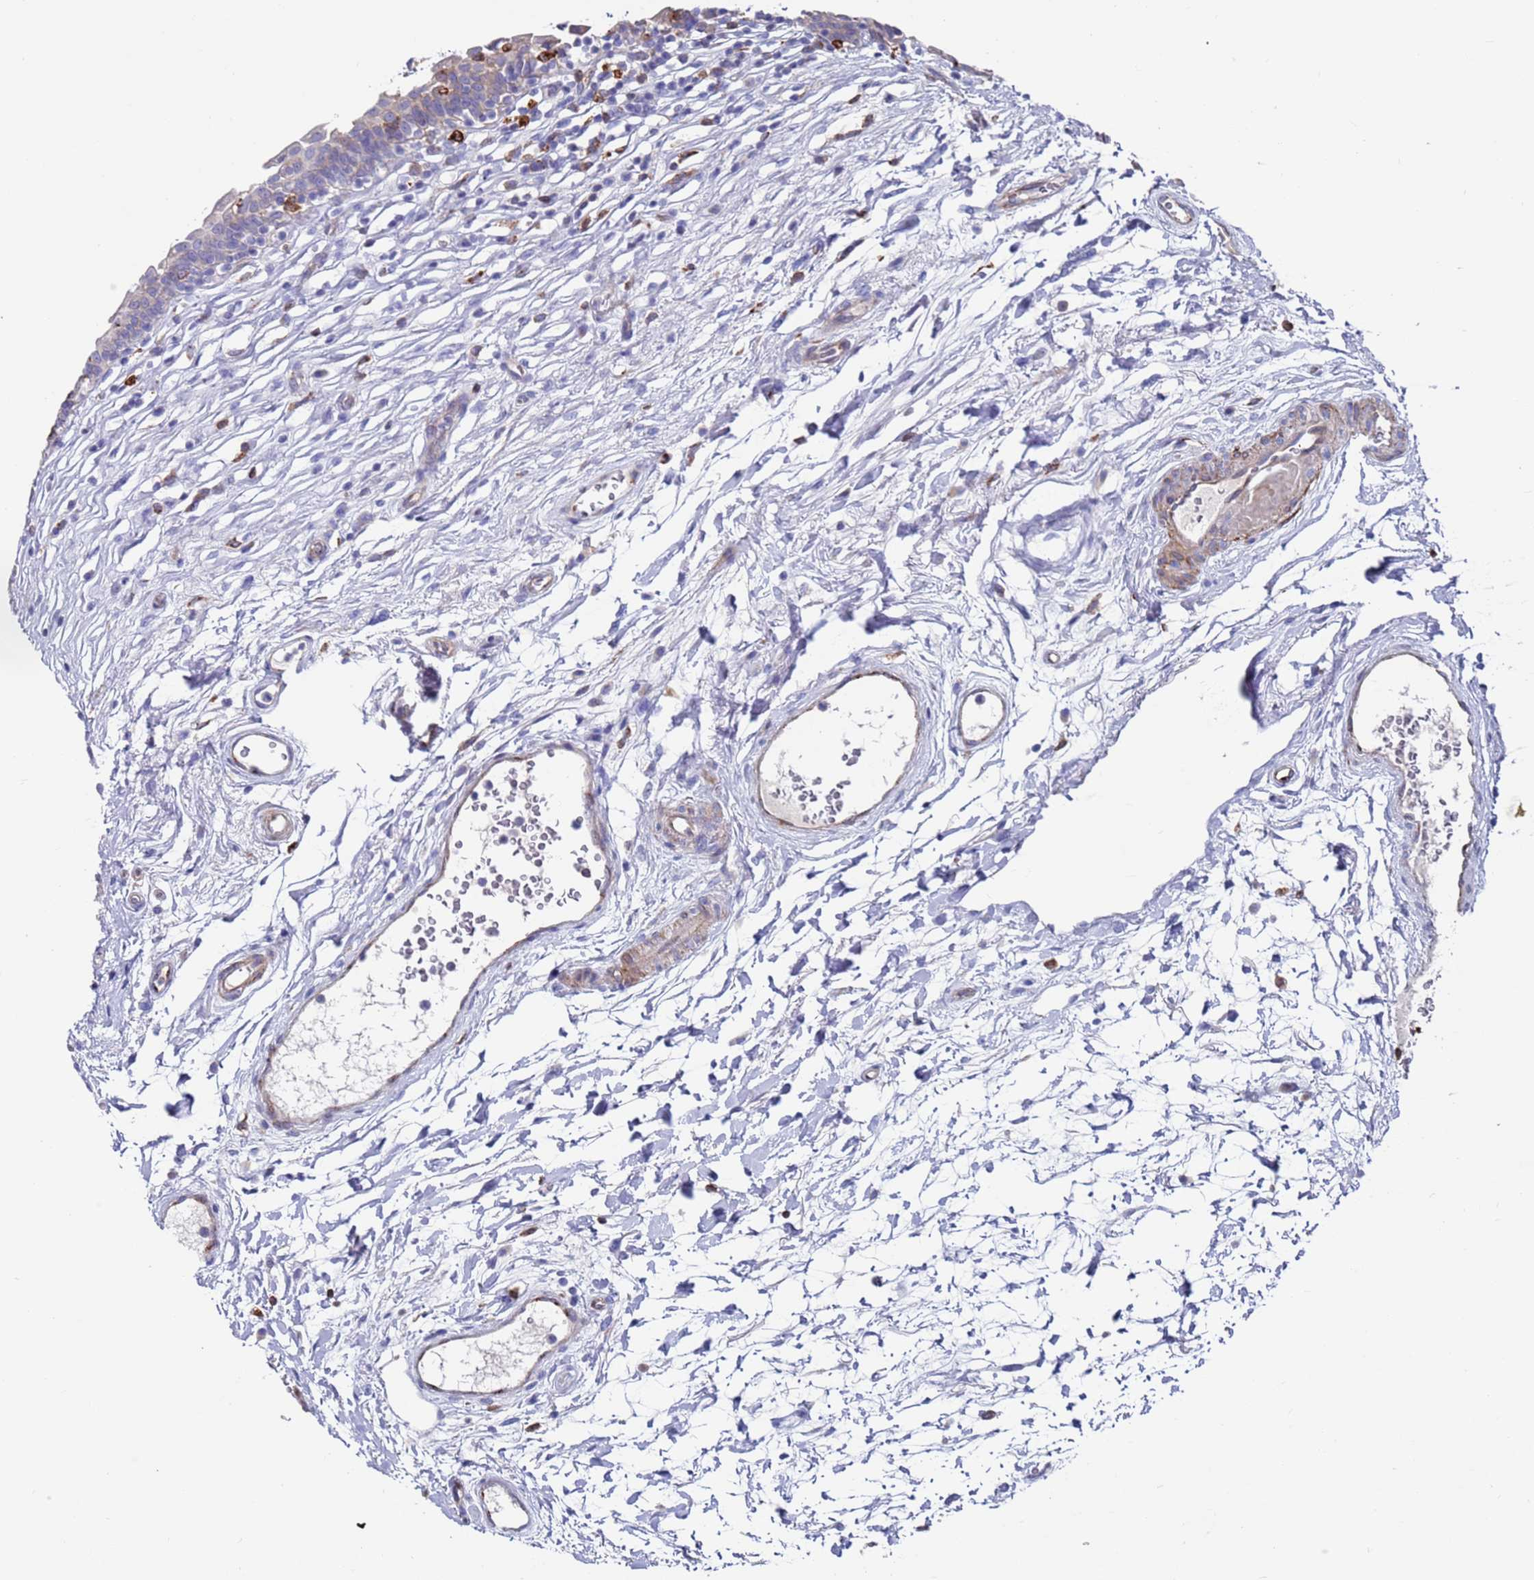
{"staining": {"intensity": "negative", "quantity": "none", "location": "none"}, "tissue": "urinary bladder", "cell_type": "Urothelial cells", "image_type": "normal", "snomed": [{"axis": "morphology", "description": "Normal tissue, NOS"}, {"axis": "topography", "description": "Urinary bladder"}], "caption": "Urinary bladder was stained to show a protein in brown. There is no significant staining in urothelial cells.", "gene": "GREB1L", "patient": {"sex": "male", "age": 83}}